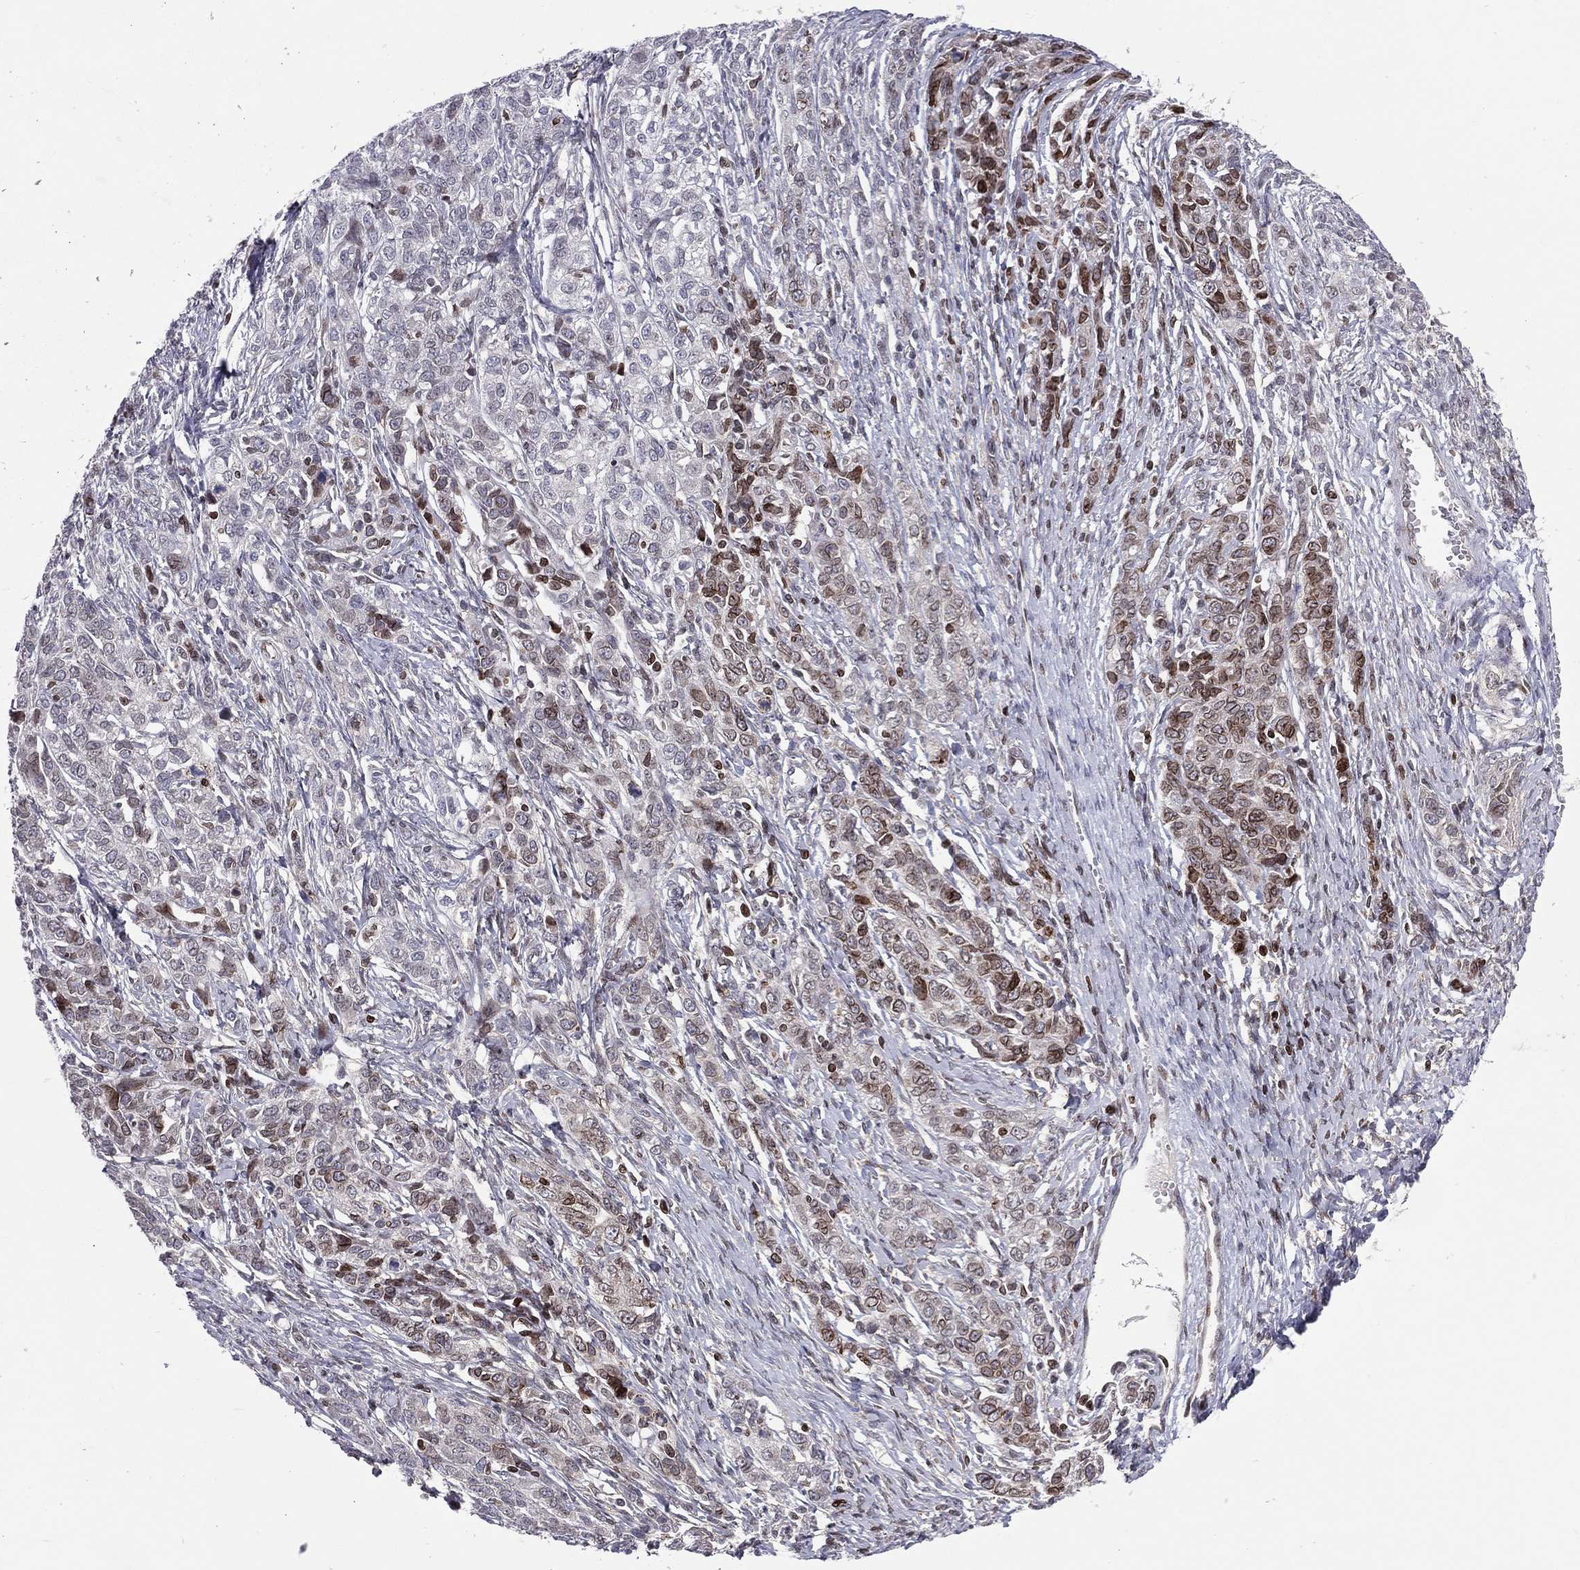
{"staining": {"intensity": "moderate", "quantity": "25%-75%", "location": "nuclear"}, "tissue": "ovarian cancer", "cell_type": "Tumor cells", "image_type": "cancer", "snomed": [{"axis": "morphology", "description": "Cystadenocarcinoma, serous, NOS"}, {"axis": "topography", "description": "Ovary"}], "caption": "A photomicrograph of human ovarian serous cystadenocarcinoma stained for a protein demonstrates moderate nuclear brown staining in tumor cells.", "gene": "DBF4B", "patient": {"sex": "female", "age": 71}}